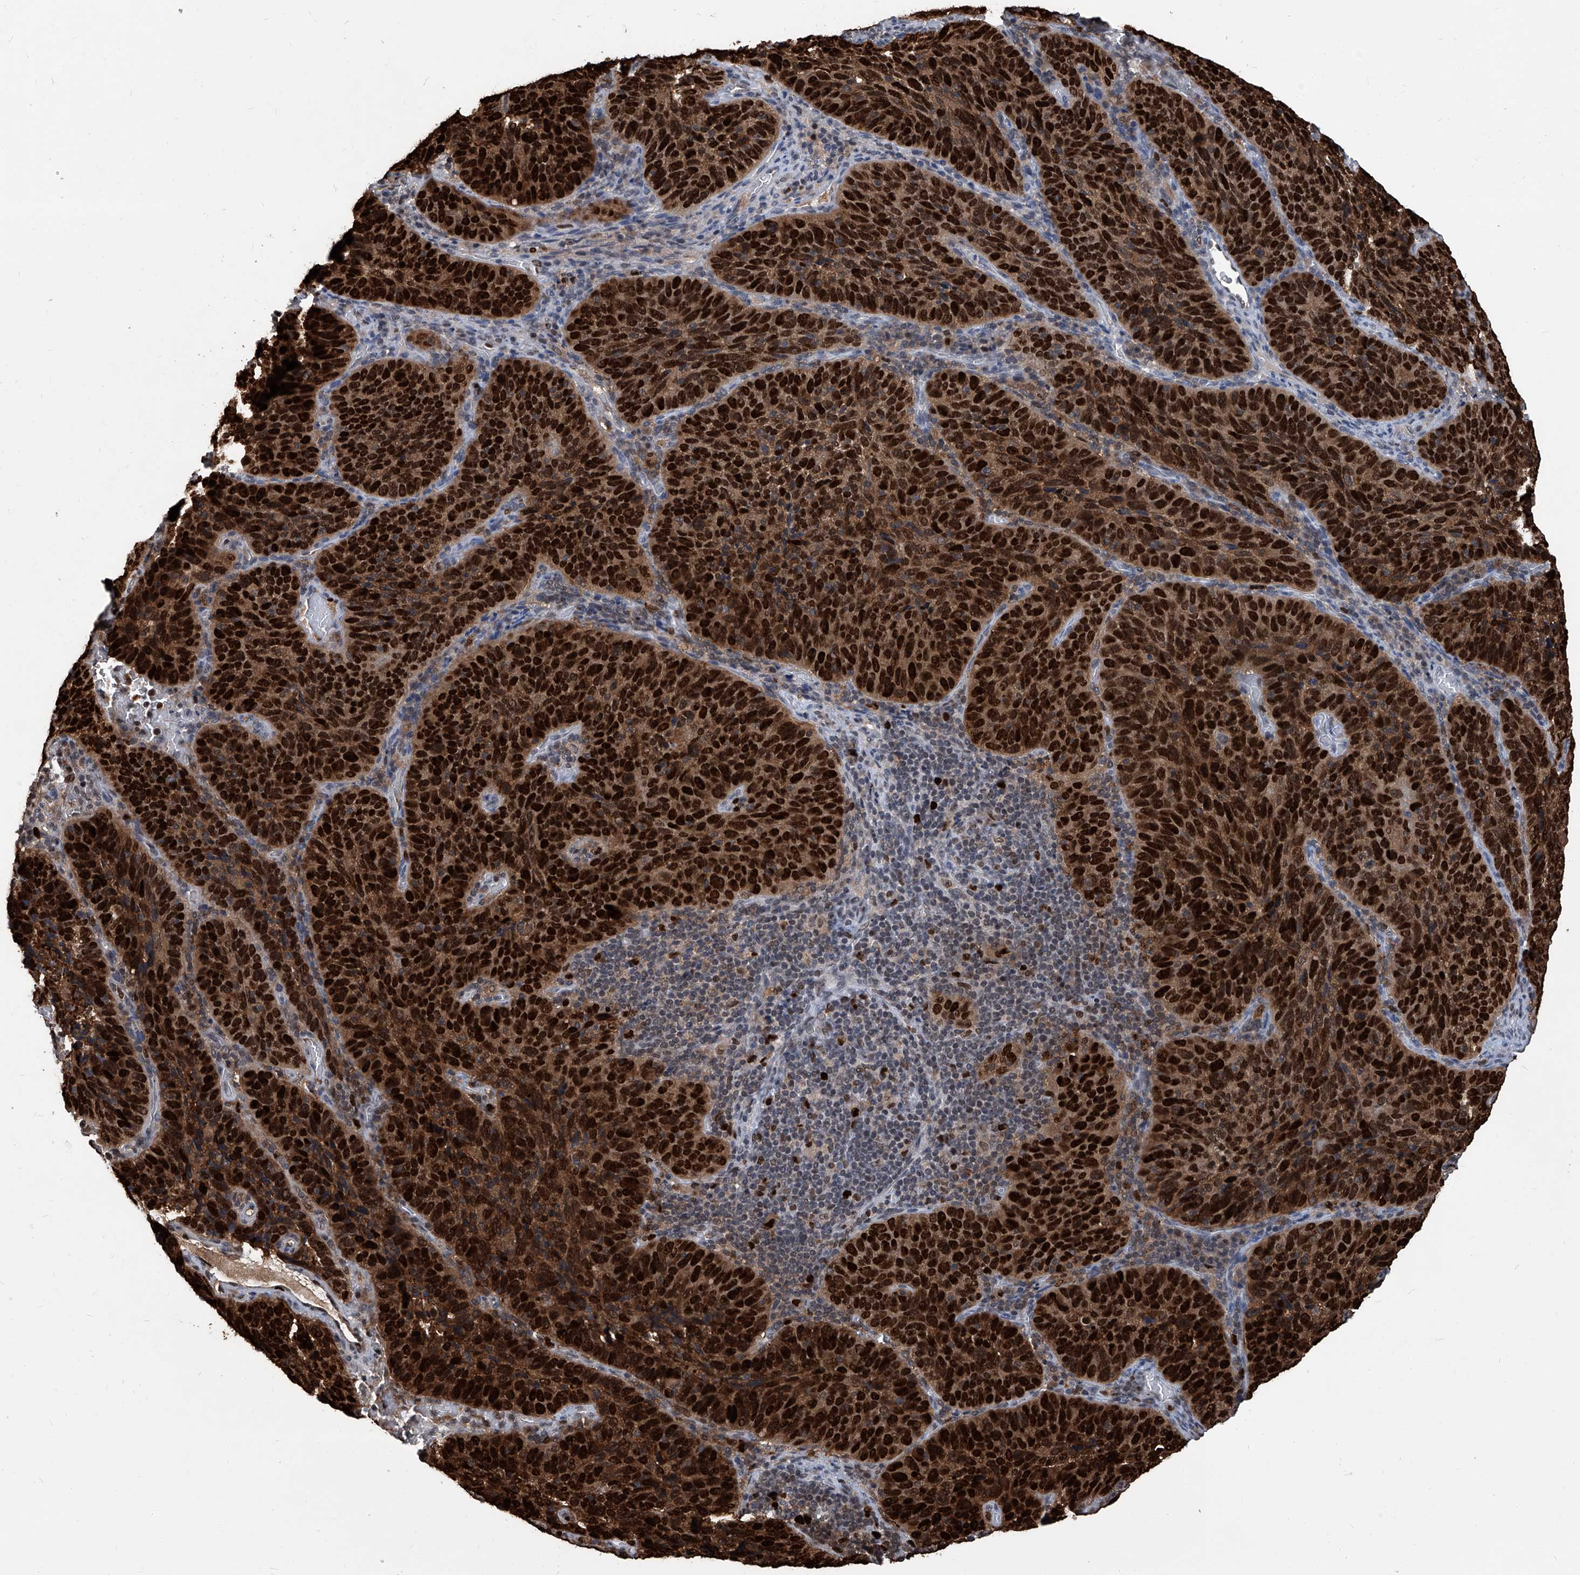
{"staining": {"intensity": "strong", "quantity": ">75%", "location": "cytoplasmic/membranous,nuclear"}, "tissue": "cervical cancer", "cell_type": "Tumor cells", "image_type": "cancer", "snomed": [{"axis": "morphology", "description": "Squamous cell carcinoma, NOS"}, {"axis": "topography", "description": "Cervix"}], "caption": "Immunohistochemical staining of squamous cell carcinoma (cervical) displays strong cytoplasmic/membranous and nuclear protein expression in about >75% of tumor cells.", "gene": "PCNA", "patient": {"sex": "female", "age": 60}}